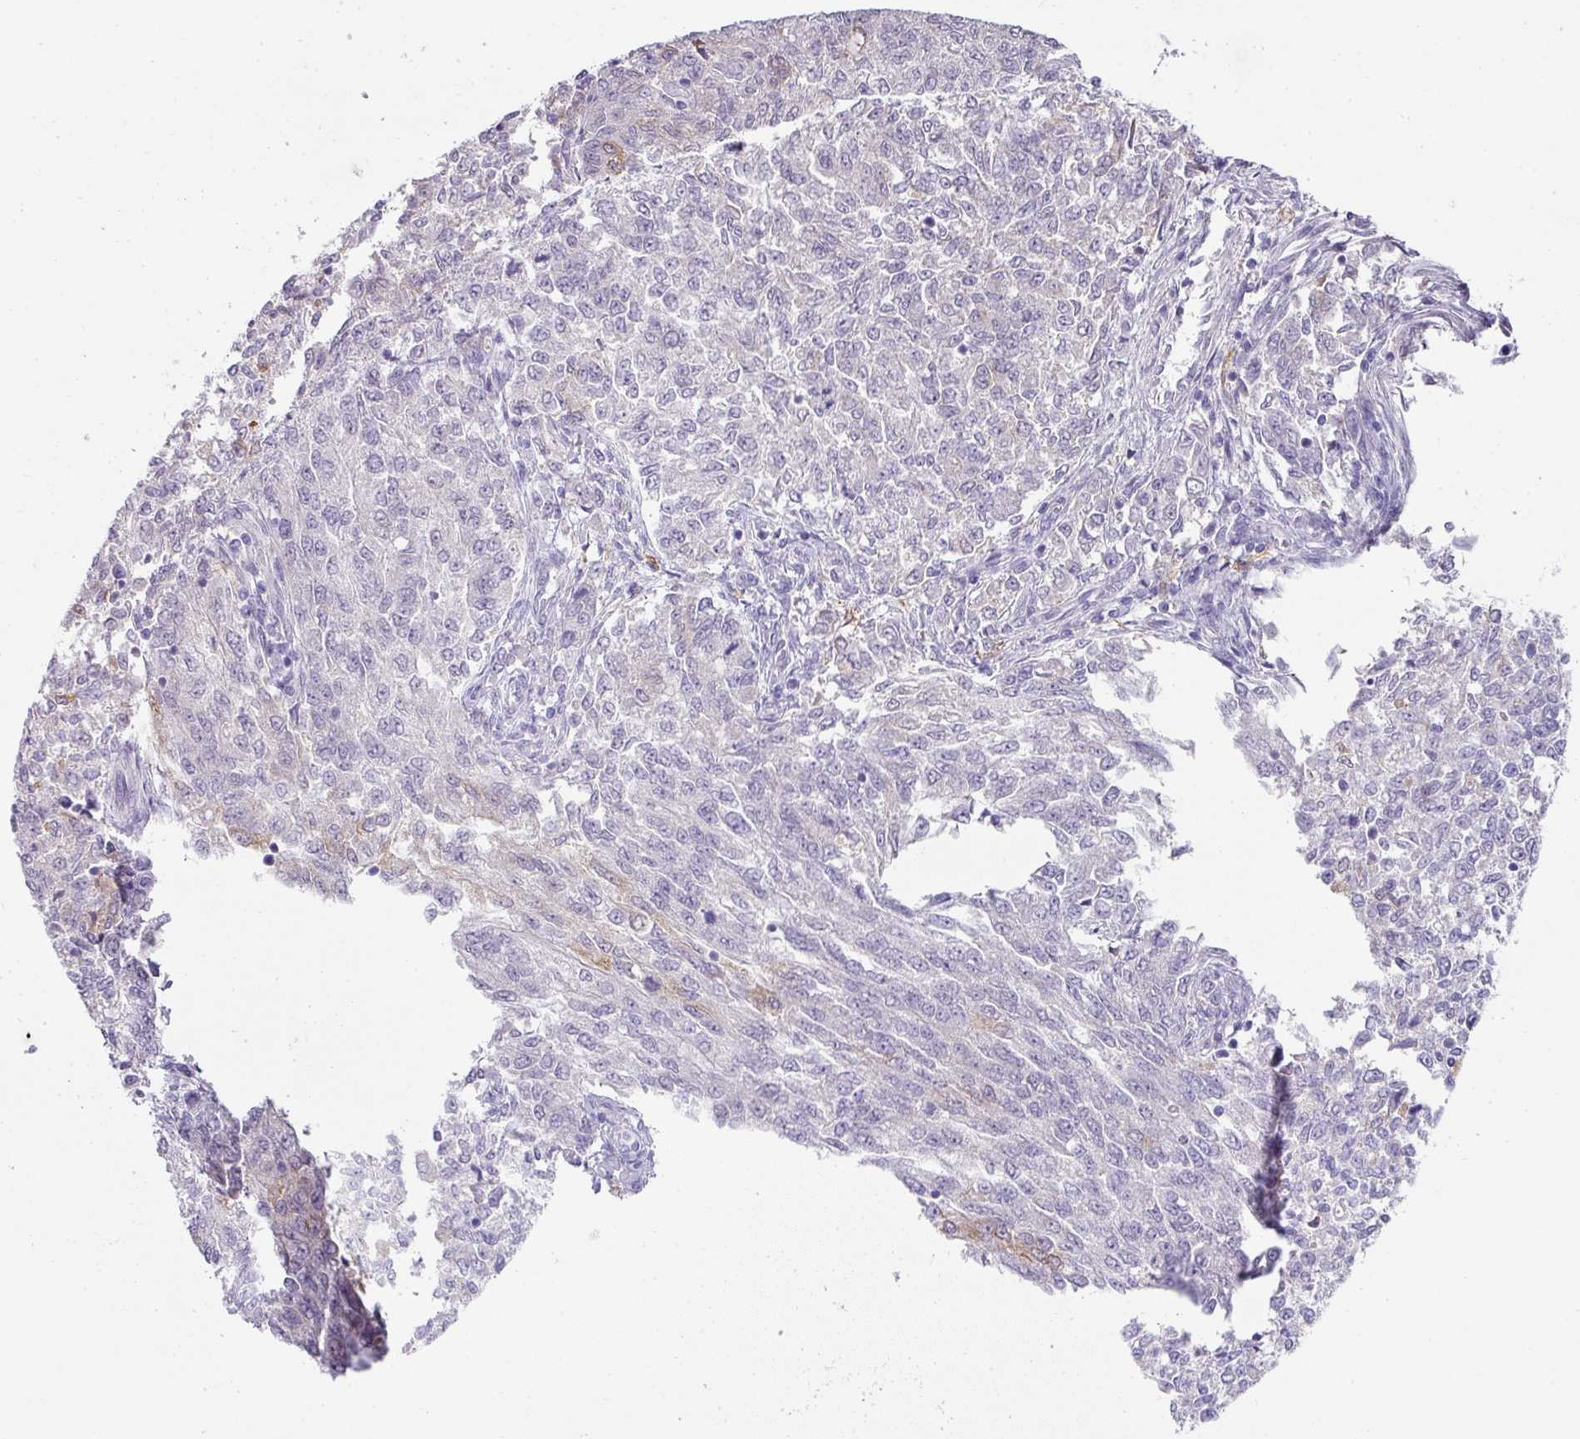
{"staining": {"intensity": "negative", "quantity": "none", "location": "none"}, "tissue": "endometrial cancer", "cell_type": "Tumor cells", "image_type": "cancer", "snomed": [{"axis": "morphology", "description": "Adenocarcinoma, NOS"}, {"axis": "topography", "description": "Endometrium"}], "caption": "Immunohistochemical staining of endometrial cancer demonstrates no significant staining in tumor cells.", "gene": "FGF17", "patient": {"sex": "female", "age": 50}}